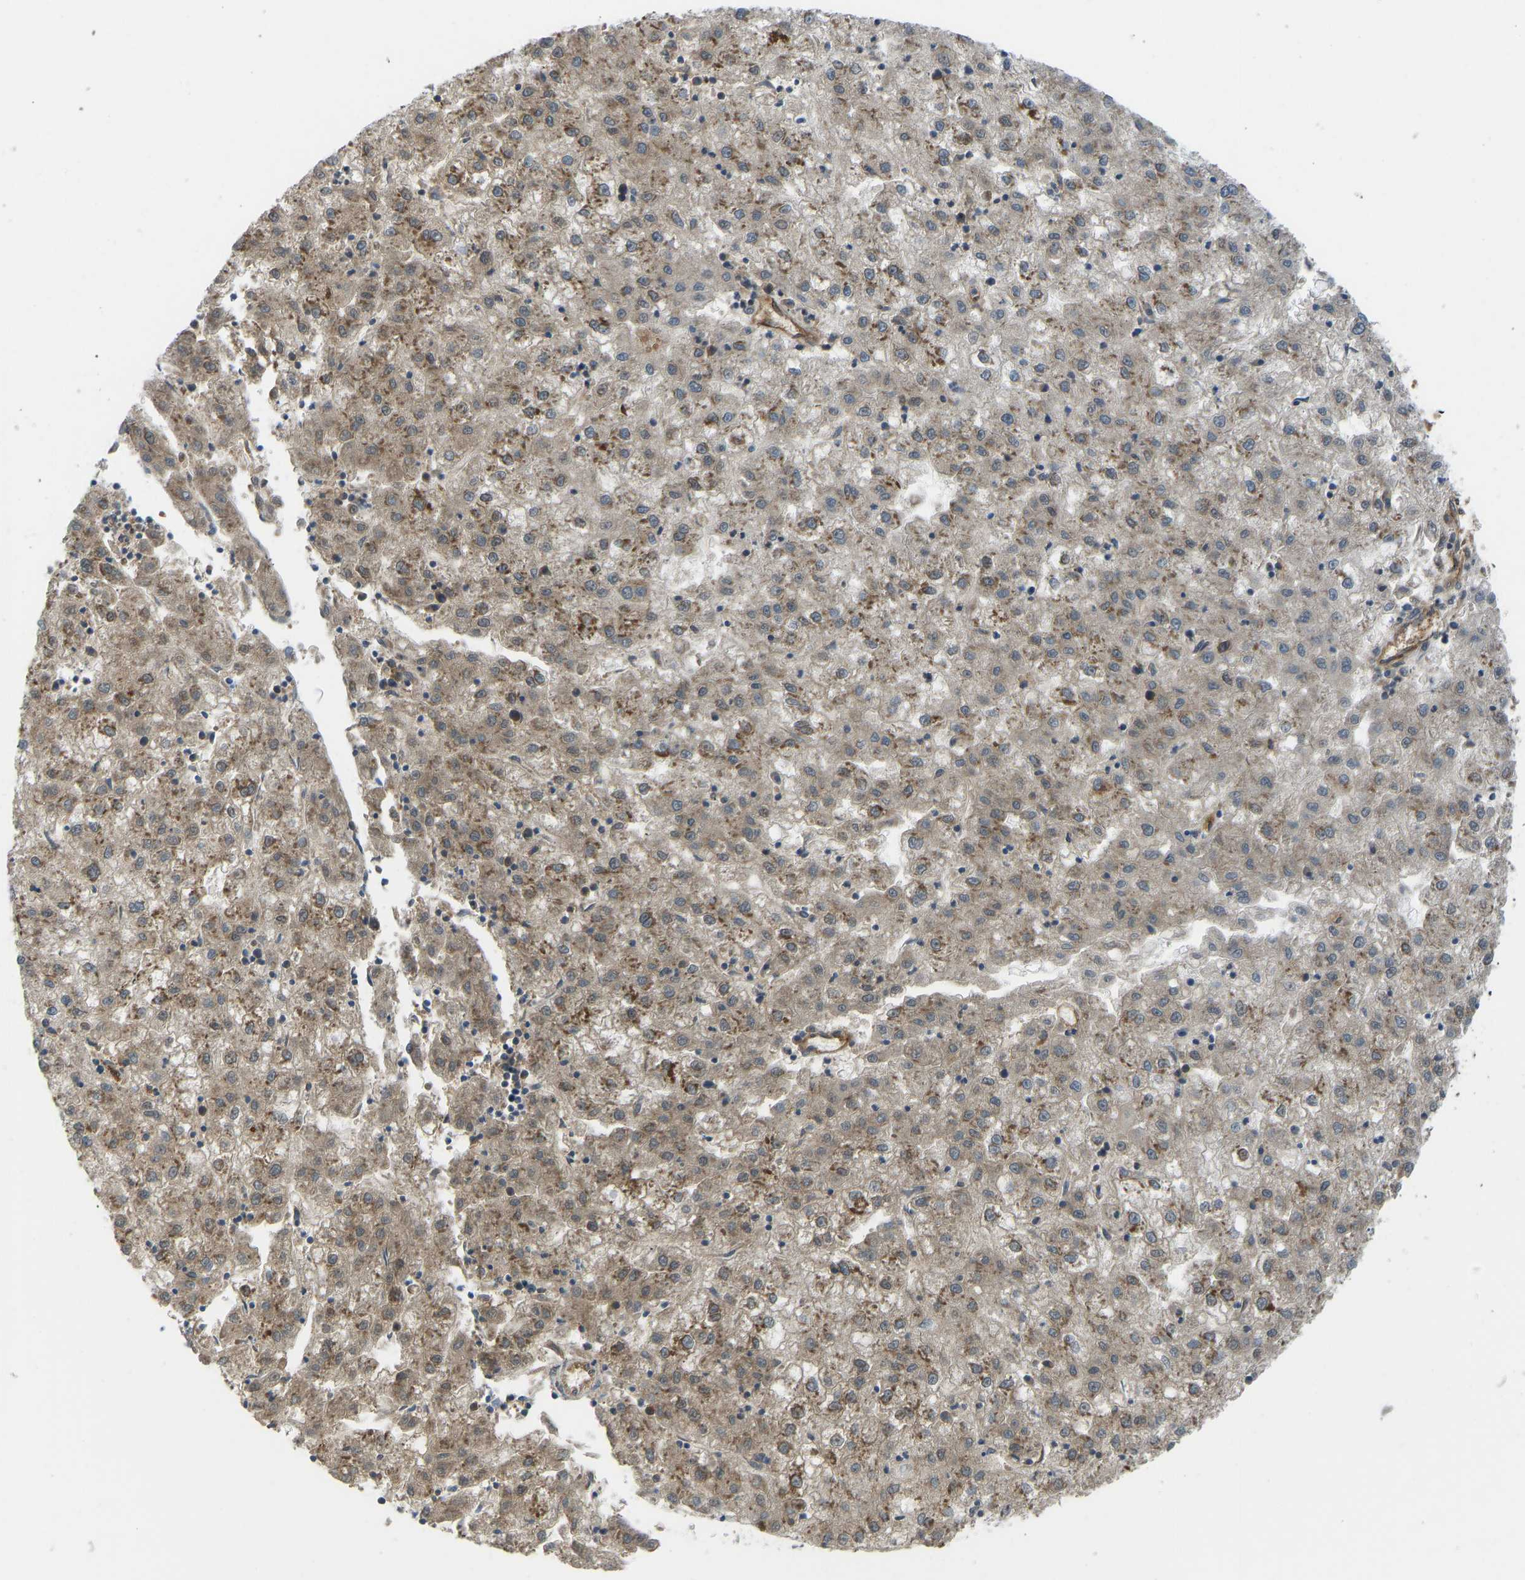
{"staining": {"intensity": "moderate", "quantity": "25%-75%", "location": "cytoplasmic/membranous"}, "tissue": "liver cancer", "cell_type": "Tumor cells", "image_type": "cancer", "snomed": [{"axis": "morphology", "description": "Carcinoma, Hepatocellular, NOS"}, {"axis": "topography", "description": "Liver"}], "caption": "Approximately 25%-75% of tumor cells in human hepatocellular carcinoma (liver) demonstrate moderate cytoplasmic/membranous protein staining as visualized by brown immunohistochemical staining.", "gene": "CCT8", "patient": {"sex": "male", "age": 72}}